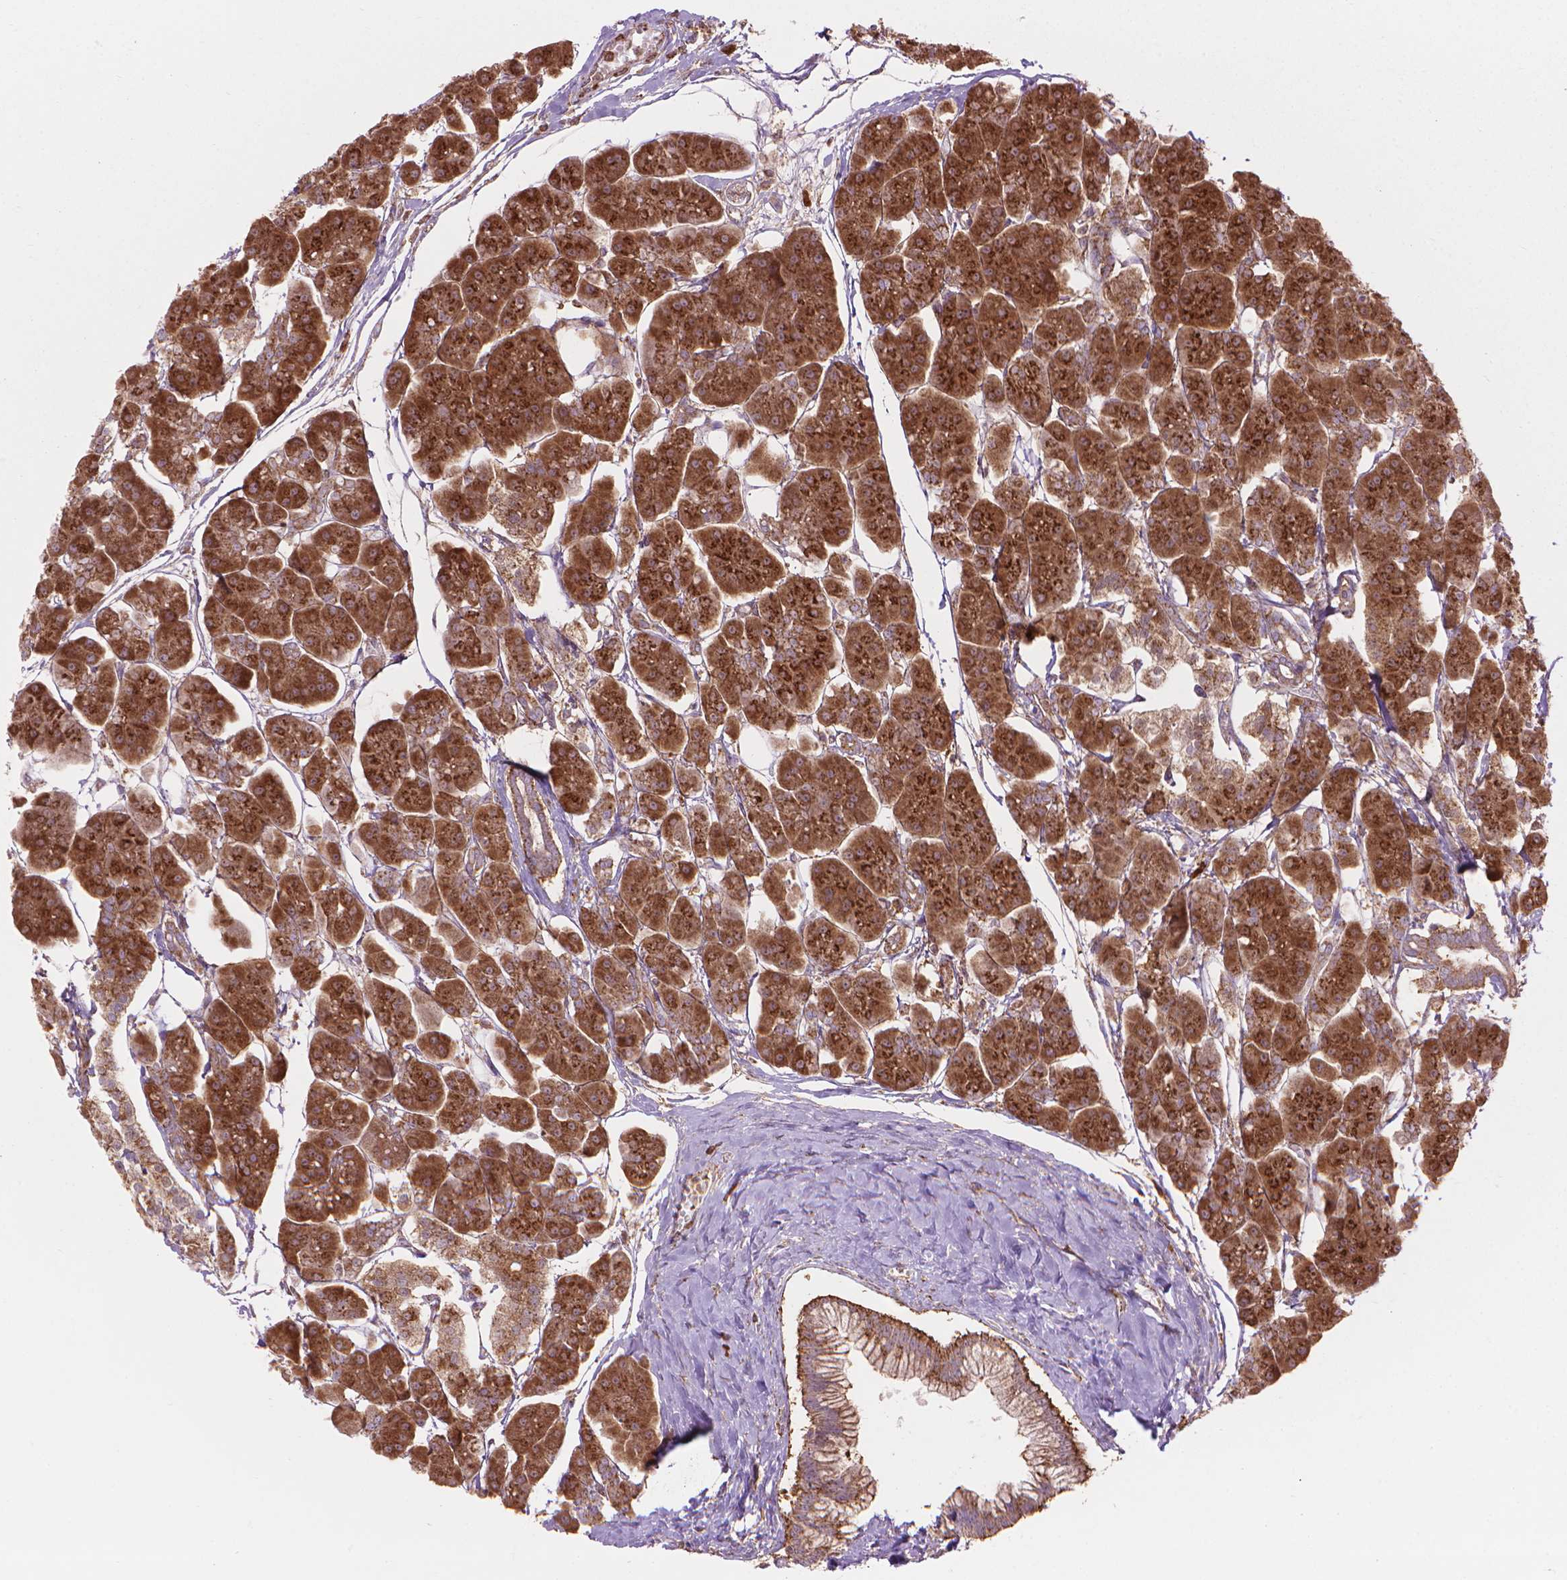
{"staining": {"intensity": "strong", "quantity": ">75%", "location": "cytoplasmic/membranous"}, "tissue": "pancreas", "cell_type": "Exocrine glandular cells", "image_type": "normal", "snomed": [{"axis": "morphology", "description": "Normal tissue, NOS"}, {"axis": "topography", "description": "Adipose tissue"}, {"axis": "topography", "description": "Pancreas"}, {"axis": "topography", "description": "Peripheral nerve tissue"}], "caption": "Protein staining reveals strong cytoplasmic/membranous expression in about >75% of exocrine glandular cells in unremarkable pancreas.", "gene": "VARS2", "patient": {"sex": "female", "age": 58}}